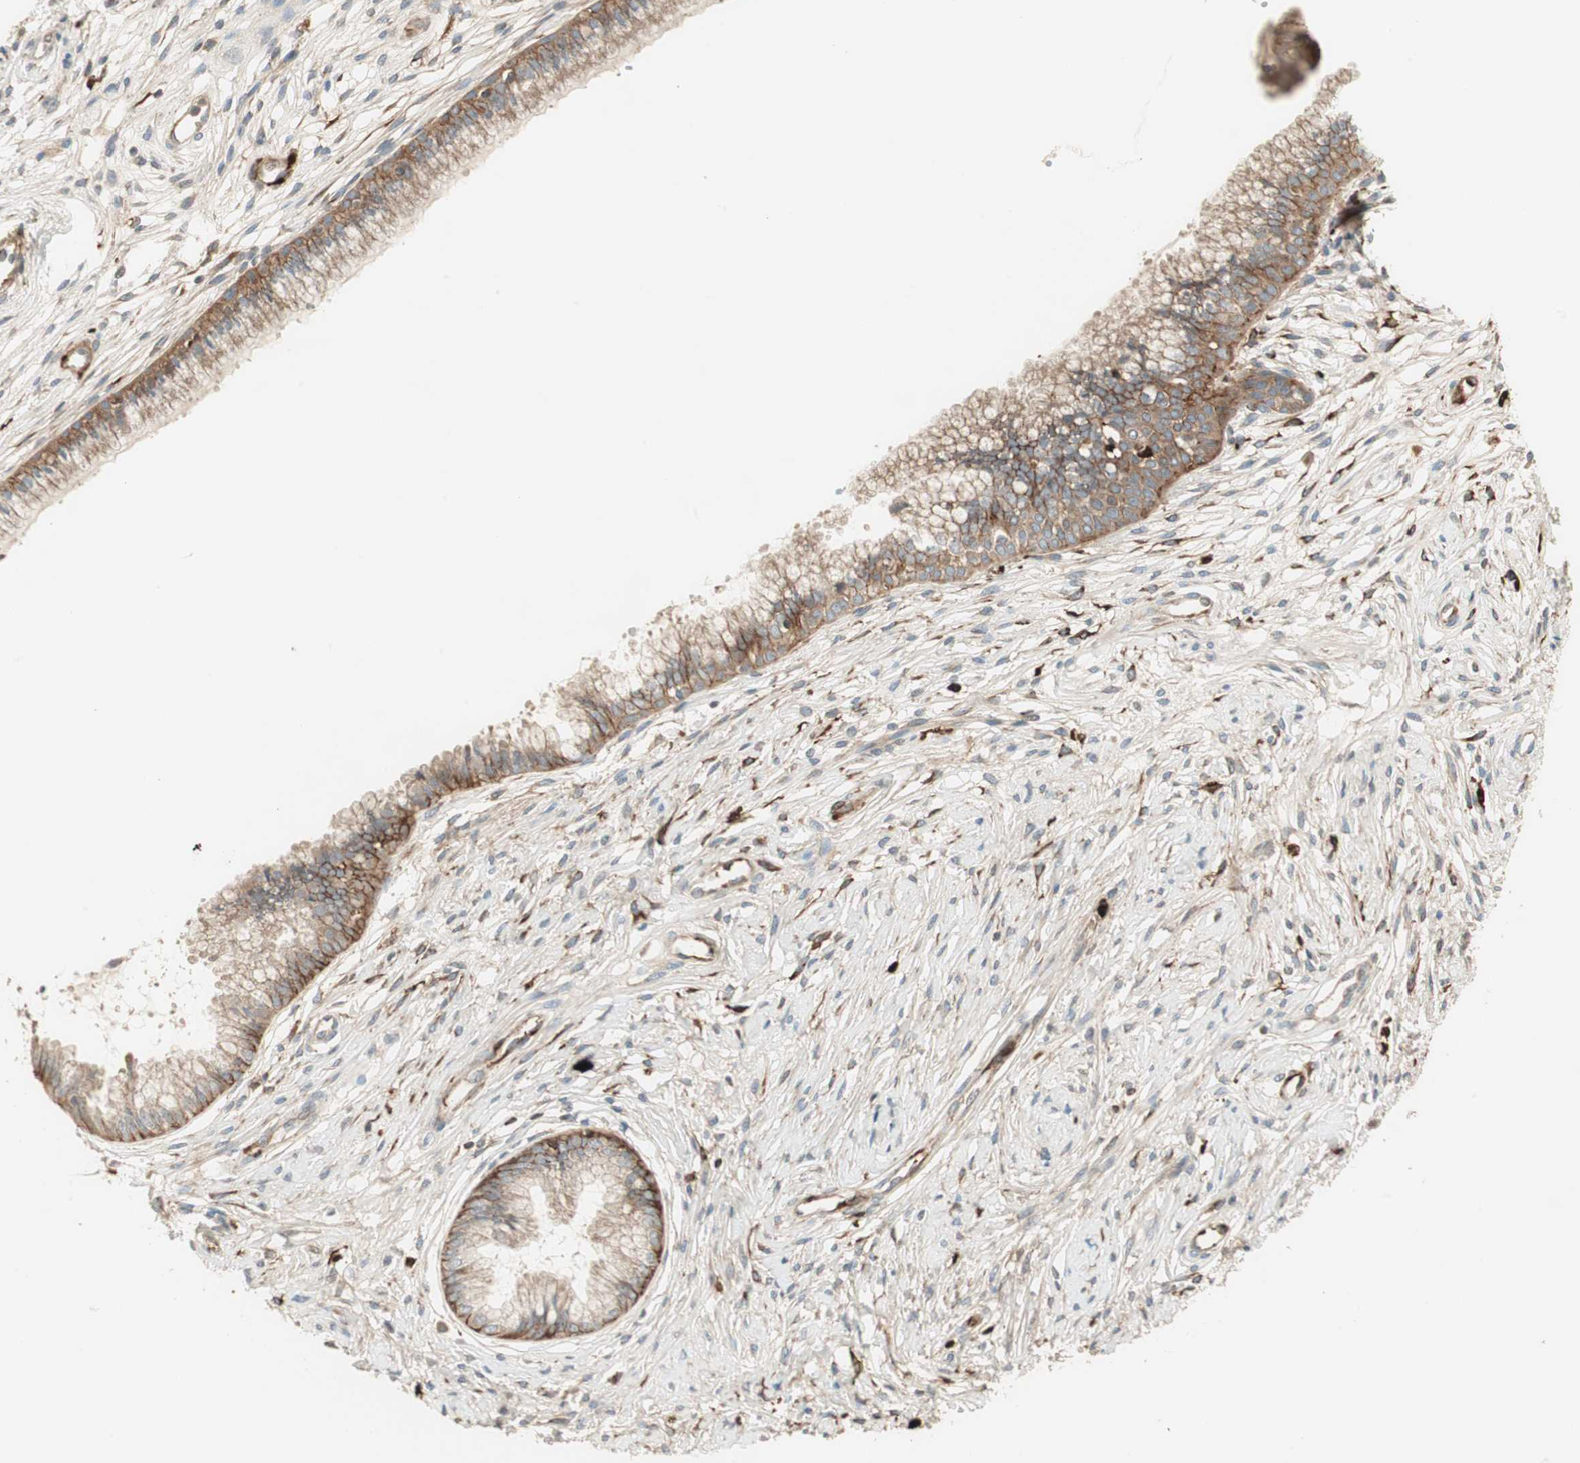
{"staining": {"intensity": "moderate", "quantity": ">75%", "location": "cytoplasmic/membranous"}, "tissue": "cervix", "cell_type": "Glandular cells", "image_type": "normal", "snomed": [{"axis": "morphology", "description": "Normal tissue, NOS"}, {"axis": "topography", "description": "Cervix"}], "caption": "Immunohistochemical staining of normal human cervix reveals >75% levels of moderate cytoplasmic/membranous protein expression in about >75% of glandular cells.", "gene": "SFRP1", "patient": {"sex": "female", "age": 39}}